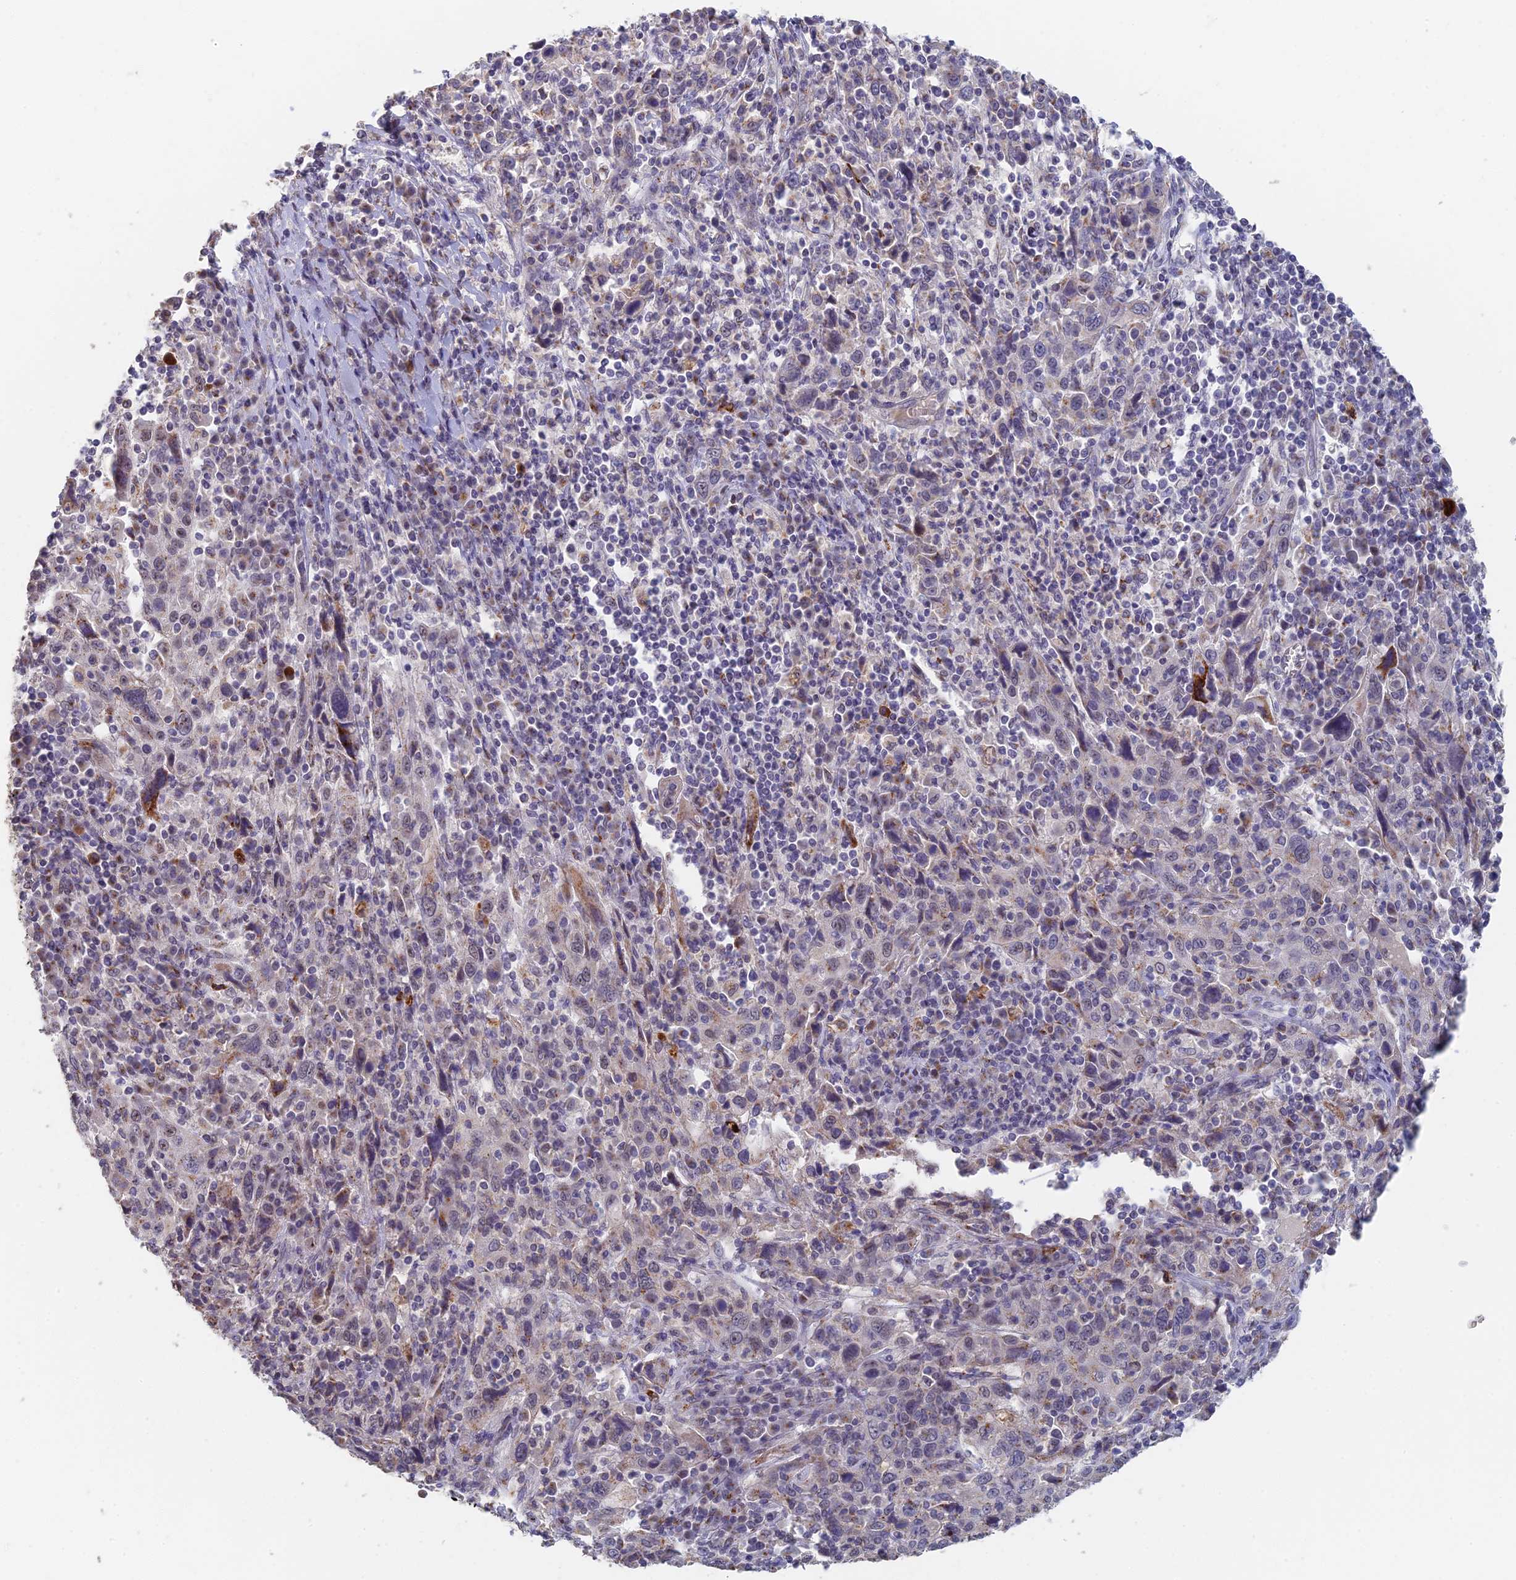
{"staining": {"intensity": "negative", "quantity": "none", "location": "none"}, "tissue": "cervical cancer", "cell_type": "Tumor cells", "image_type": "cancer", "snomed": [{"axis": "morphology", "description": "Squamous cell carcinoma, NOS"}, {"axis": "topography", "description": "Cervix"}], "caption": "Cervical cancer (squamous cell carcinoma) was stained to show a protein in brown. There is no significant expression in tumor cells. The staining was performed using DAB (3,3'-diaminobenzidine) to visualize the protein expression in brown, while the nuclei were stained in blue with hematoxylin (Magnification: 20x).", "gene": "GPATCH1", "patient": {"sex": "female", "age": 46}}